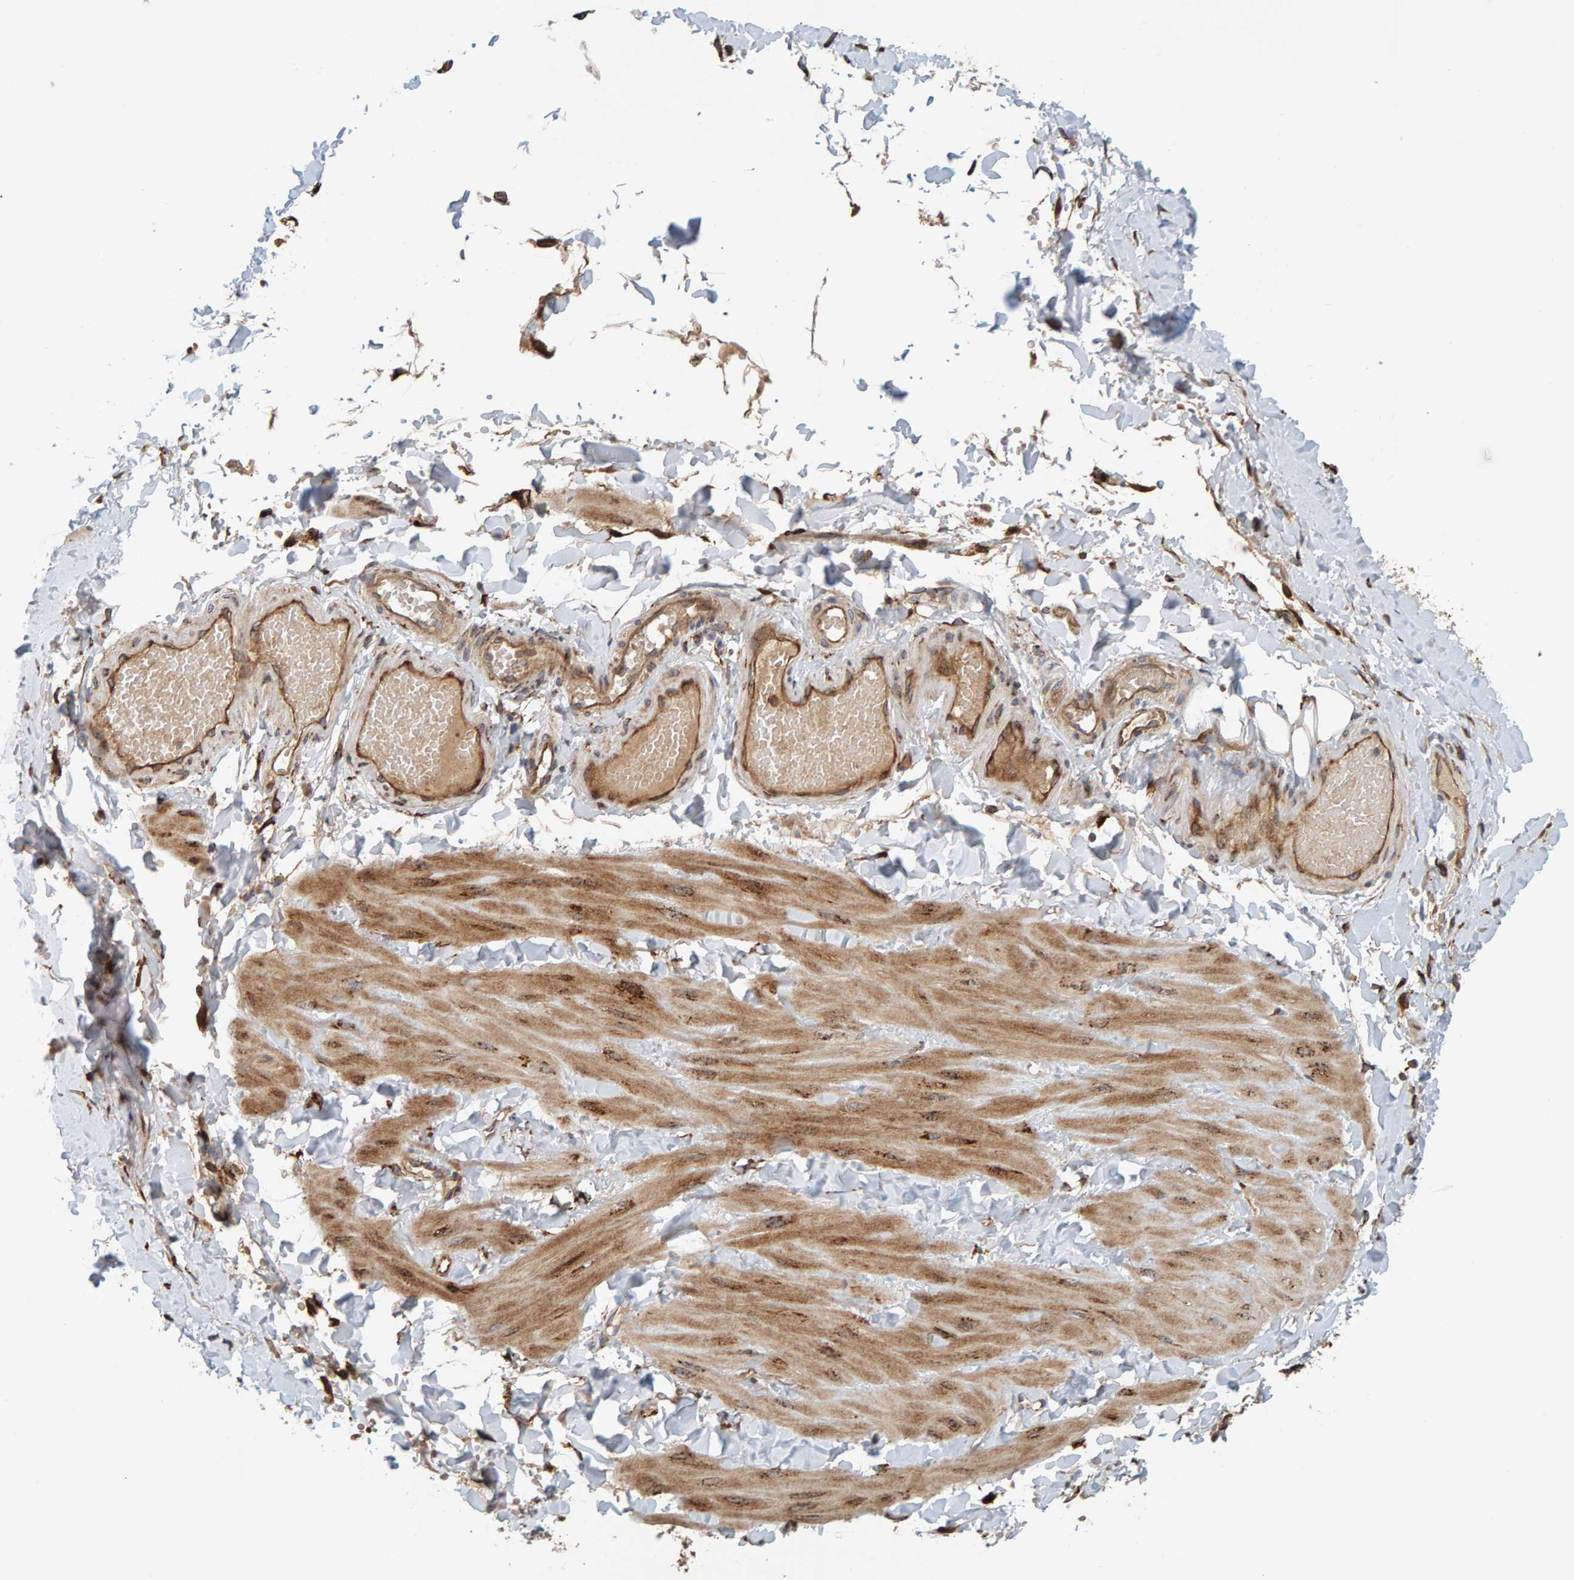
{"staining": {"intensity": "moderate", "quantity": ">75%", "location": "cytoplasmic/membranous"}, "tissue": "soft tissue", "cell_type": "Fibroblasts", "image_type": "normal", "snomed": [{"axis": "morphology", "description": "Normal tissue, NOS"}, {"axis": "topography", "description": "Adipose tissue"}, {"axis": "topography", "description": "Vascular tissue"}, {"axis": "topography", "description": "Peripheral nerve tissue"}], "caption": "Immunohistochemical staining of benign soft tissue demonstrates medium levels of moderate cytoplasmic/membranous positivity in about >75% of fibroblasts. The staining is performed using DAB (3,3'-diaminobenzidine) brown chromogen to label protein expression. The nuclei are counter-stained blue using hematoxylin.", "gene": "BAIAP2", "patient": {"sex": "male", "age": 25}}